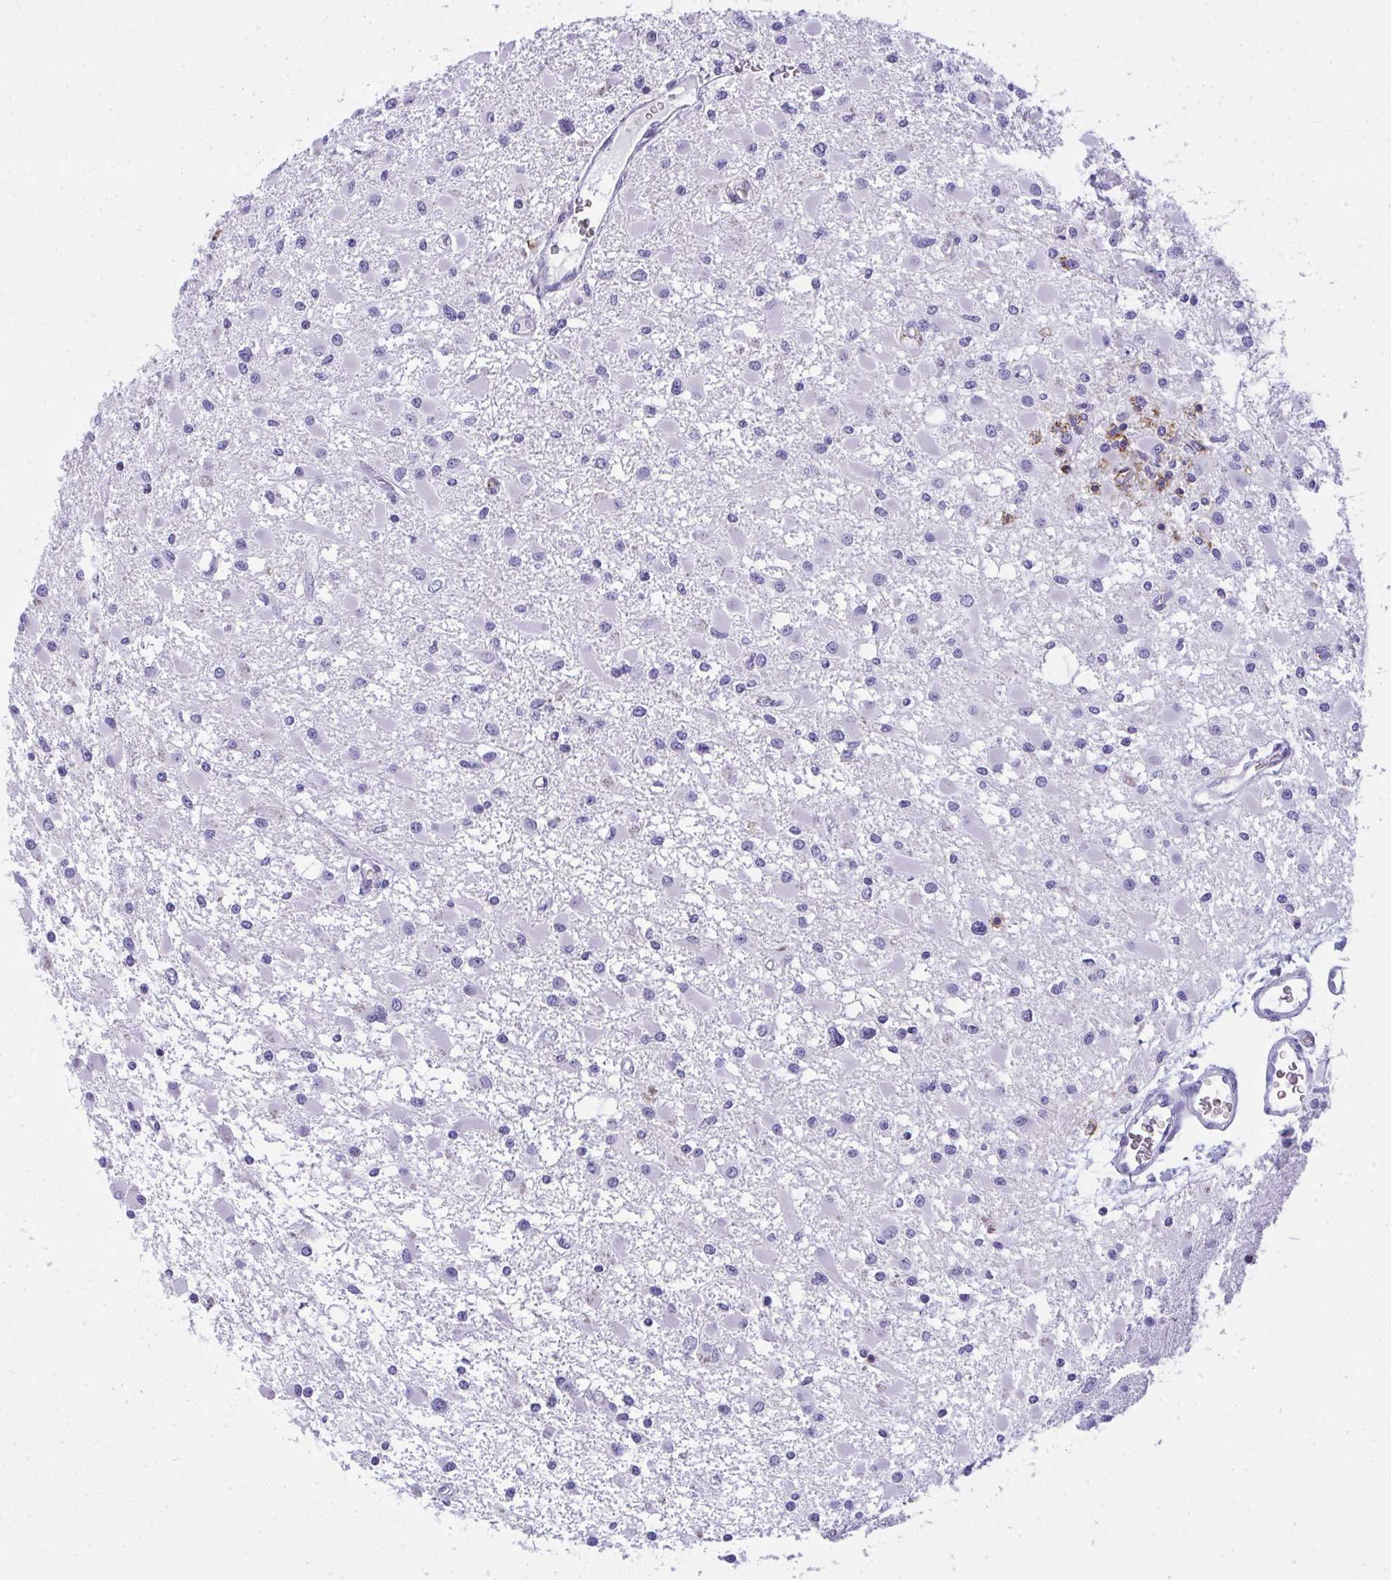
{"staining": {"intensity": "negative", "quantity": "none", "location": "none"}, "tissue": "glioma", "cell_type": "Tumor cells", "image_type": "cancer", "snomed": [{"axis": "morphology", "description": "Glioma, malignant, High grade"}, {"axis": "topography", "description": "Brain"}], "caption": "A micrograph of glioma stained for a protein displays no brown staining in tumor cells.", "gene": "SPN", "patient": {"sex": "male", "age": 54}}